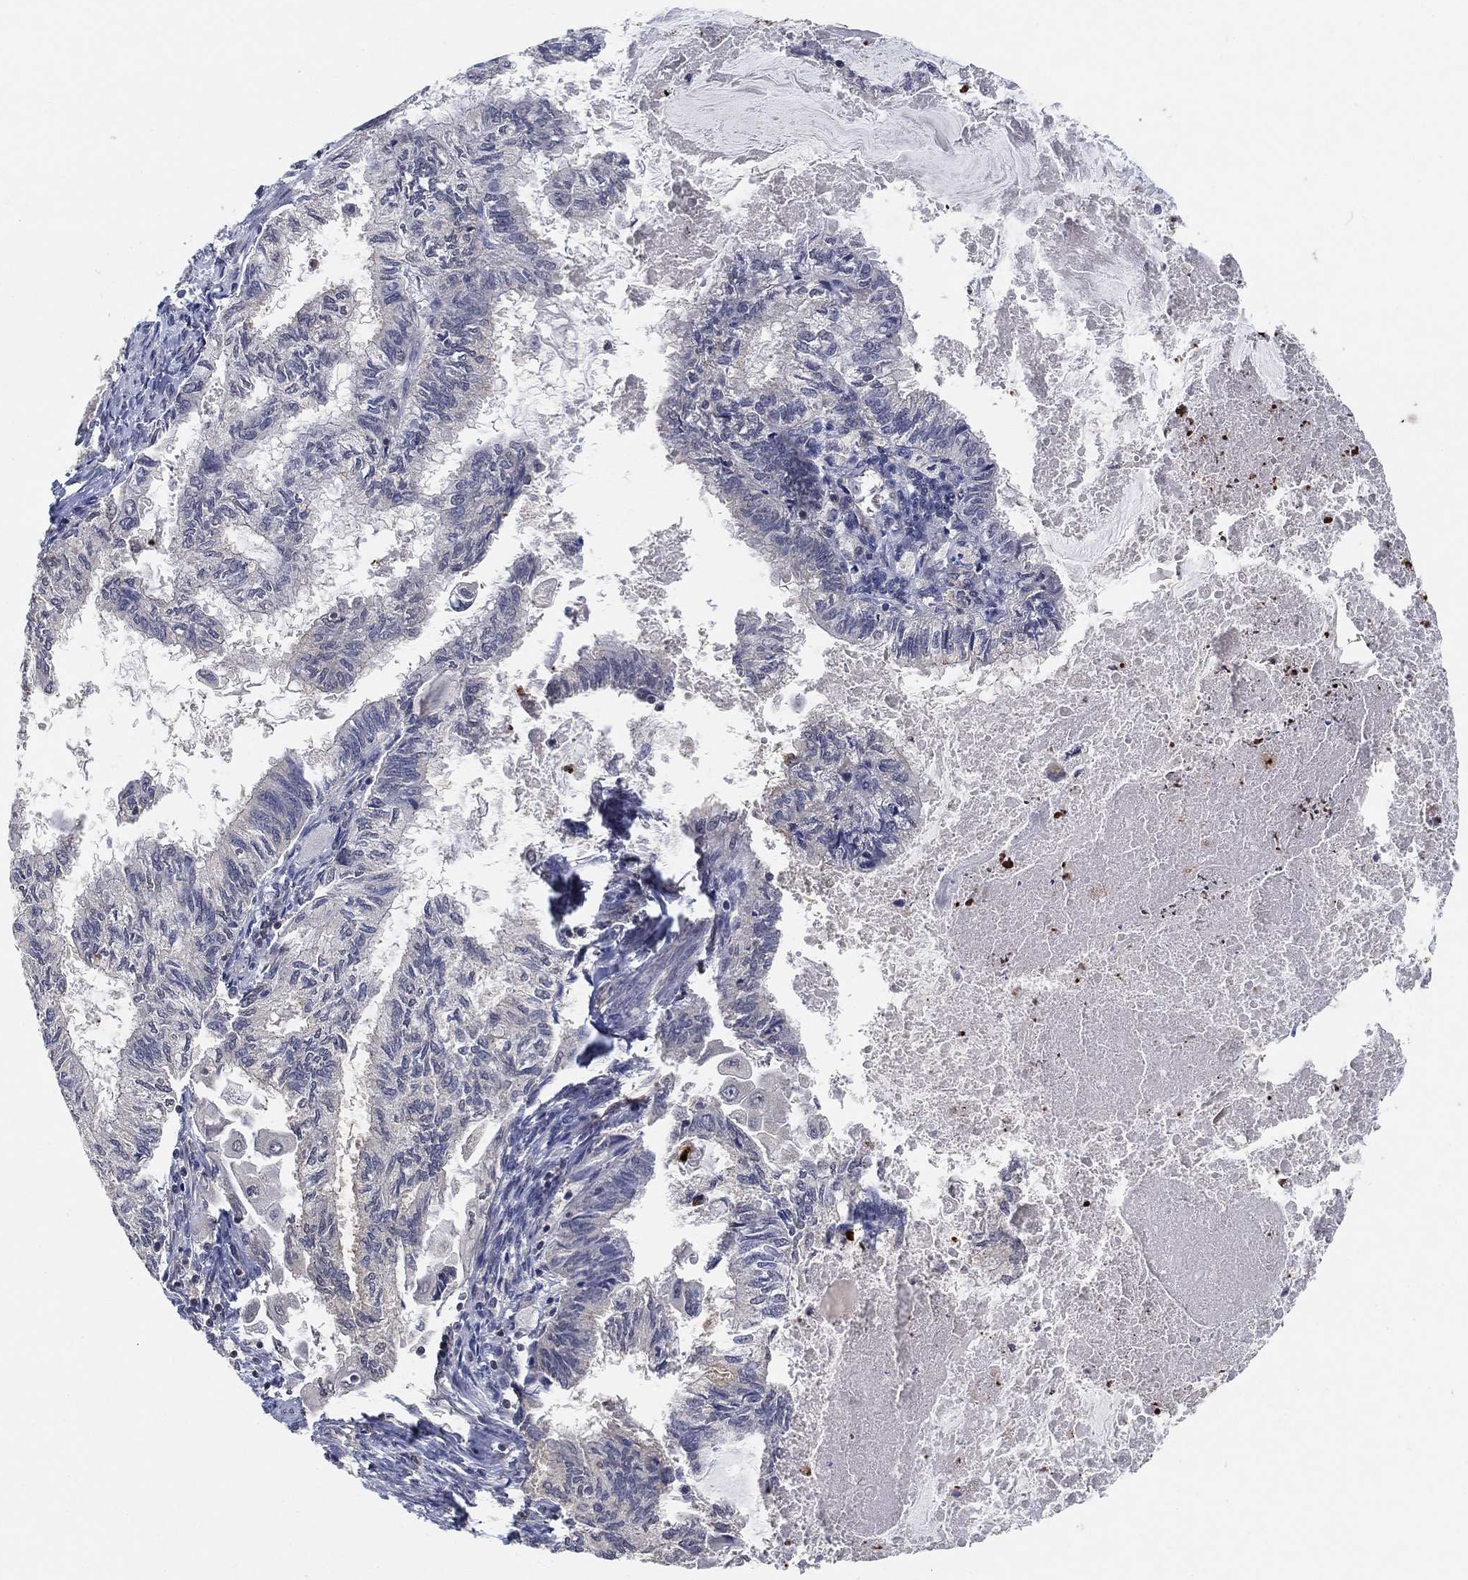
{"staining": {"intensity": "negative", "quantity": "none", "location": "none"}, "tissue": "endometrial cancer", "cell_type": "Tumor cells", "image_type": "cancer", "snomed": [{"axis": "morphology", "description": "Adenocarcinoma, NOS"}, {"axis": "topography", "description": "Endometrium"}], "caption": "There is no significant staining in tumor cells of adenocarcinoma (endometrial). (DAB (3,3'-diaminobenzidine) immunohistochemistry with hematoxylin counter stain).", "gene": "CCDC43", "patient": {"sex": "female", "age": 86}}